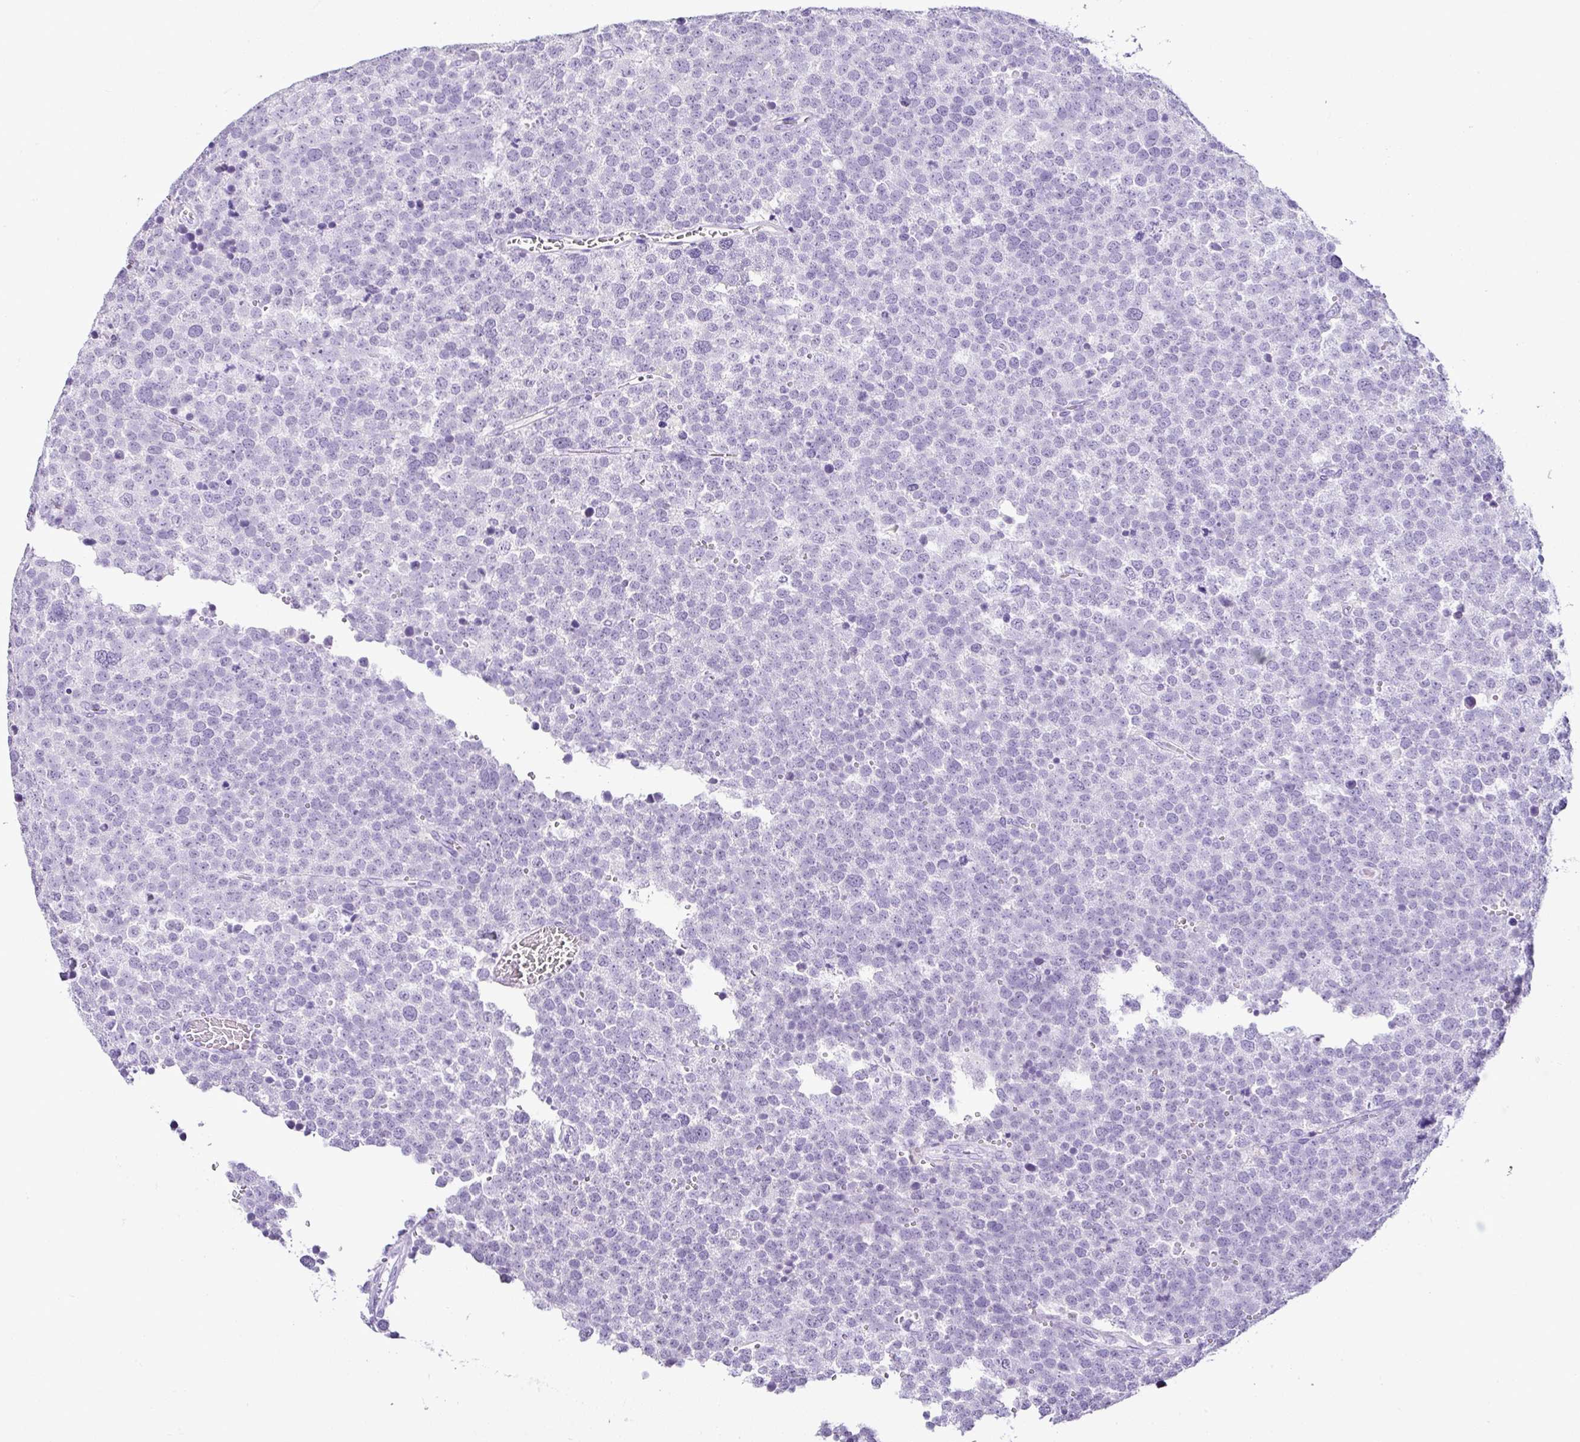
{"staining": {"intensity": "negative", "quantity": "none", "location": "none"}, "tissue": "testis cancer", "cell_type": "Tumor cells", "image_type": "cancer", "snomed": [{"axis": "morphology", "description": "Seminoma, NOS"}, {"axis": "topography", "description": "Testis"}], "caption": "Human seminoma (testis) stained for a protein using immunohistochemistry shows no positivity in tumor cells.", "gene": "SERPINB3", "patient": {"sex": "male", "age": 71}}